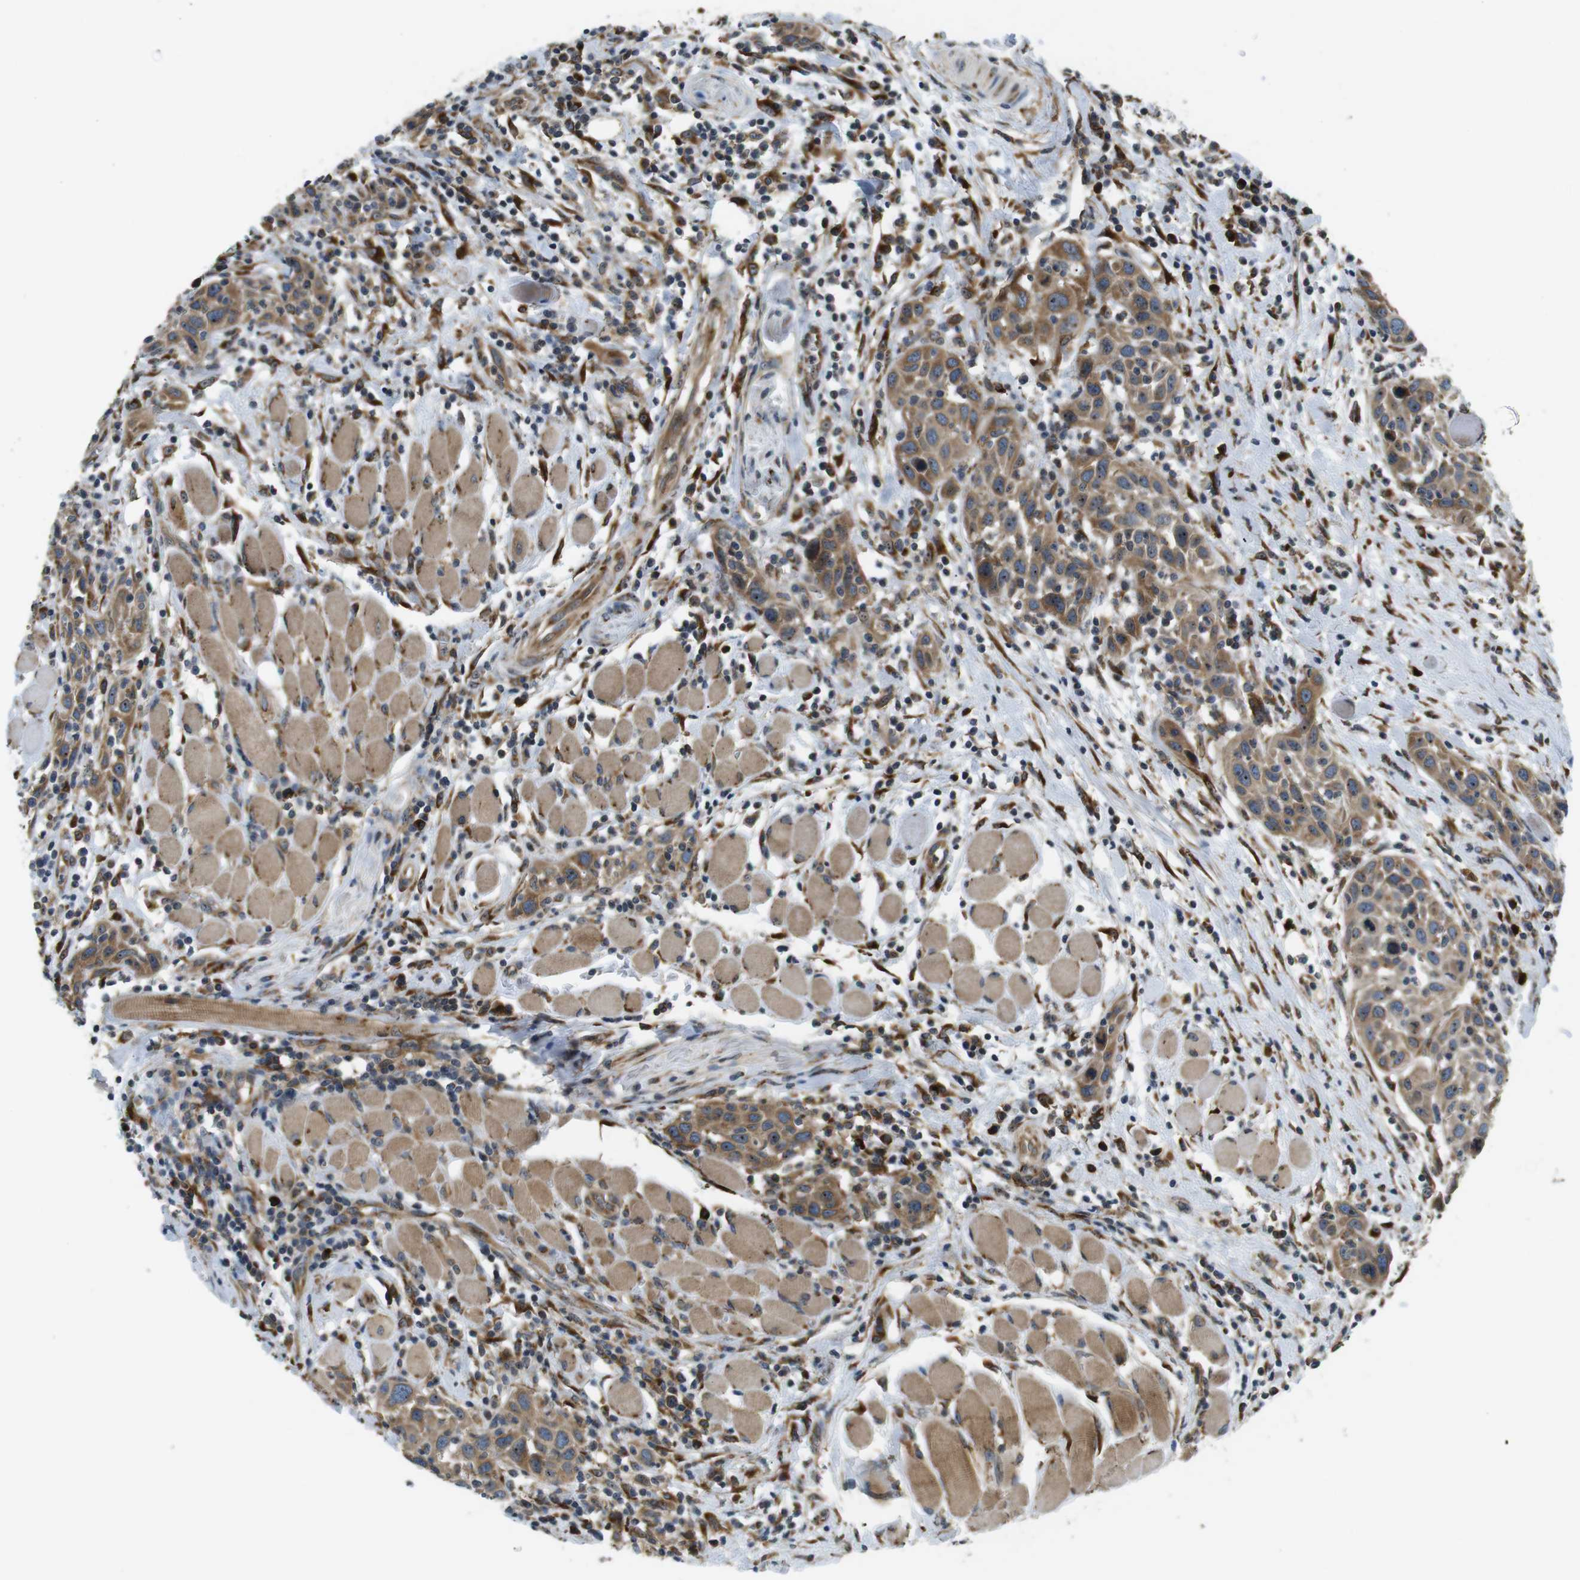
{"staining": {"intensity": "moderate", "quantity": ">75%", "location": "cytoplasmic/membranous"}, "tissue": "head and neck cancer", "cell_type": "Tumor cells", "image_type": "cancer", "snomed": [{"axis": "morphology", "description": "Squamous cell carcinoma, NOS"}, {"axis": "topography", "description": "Oral tissue"}, {"axis": "topography", "description": "Head-Neck"}], "caption": "Moderate cytoplasmic/membranous staining for a protein is seen in about >75% of tumor cells of head and neck squamous cell carcinoma using immunohistochemistry.", "gene": "TMEM143", "patient": {"sex": "female", "age": 50}}